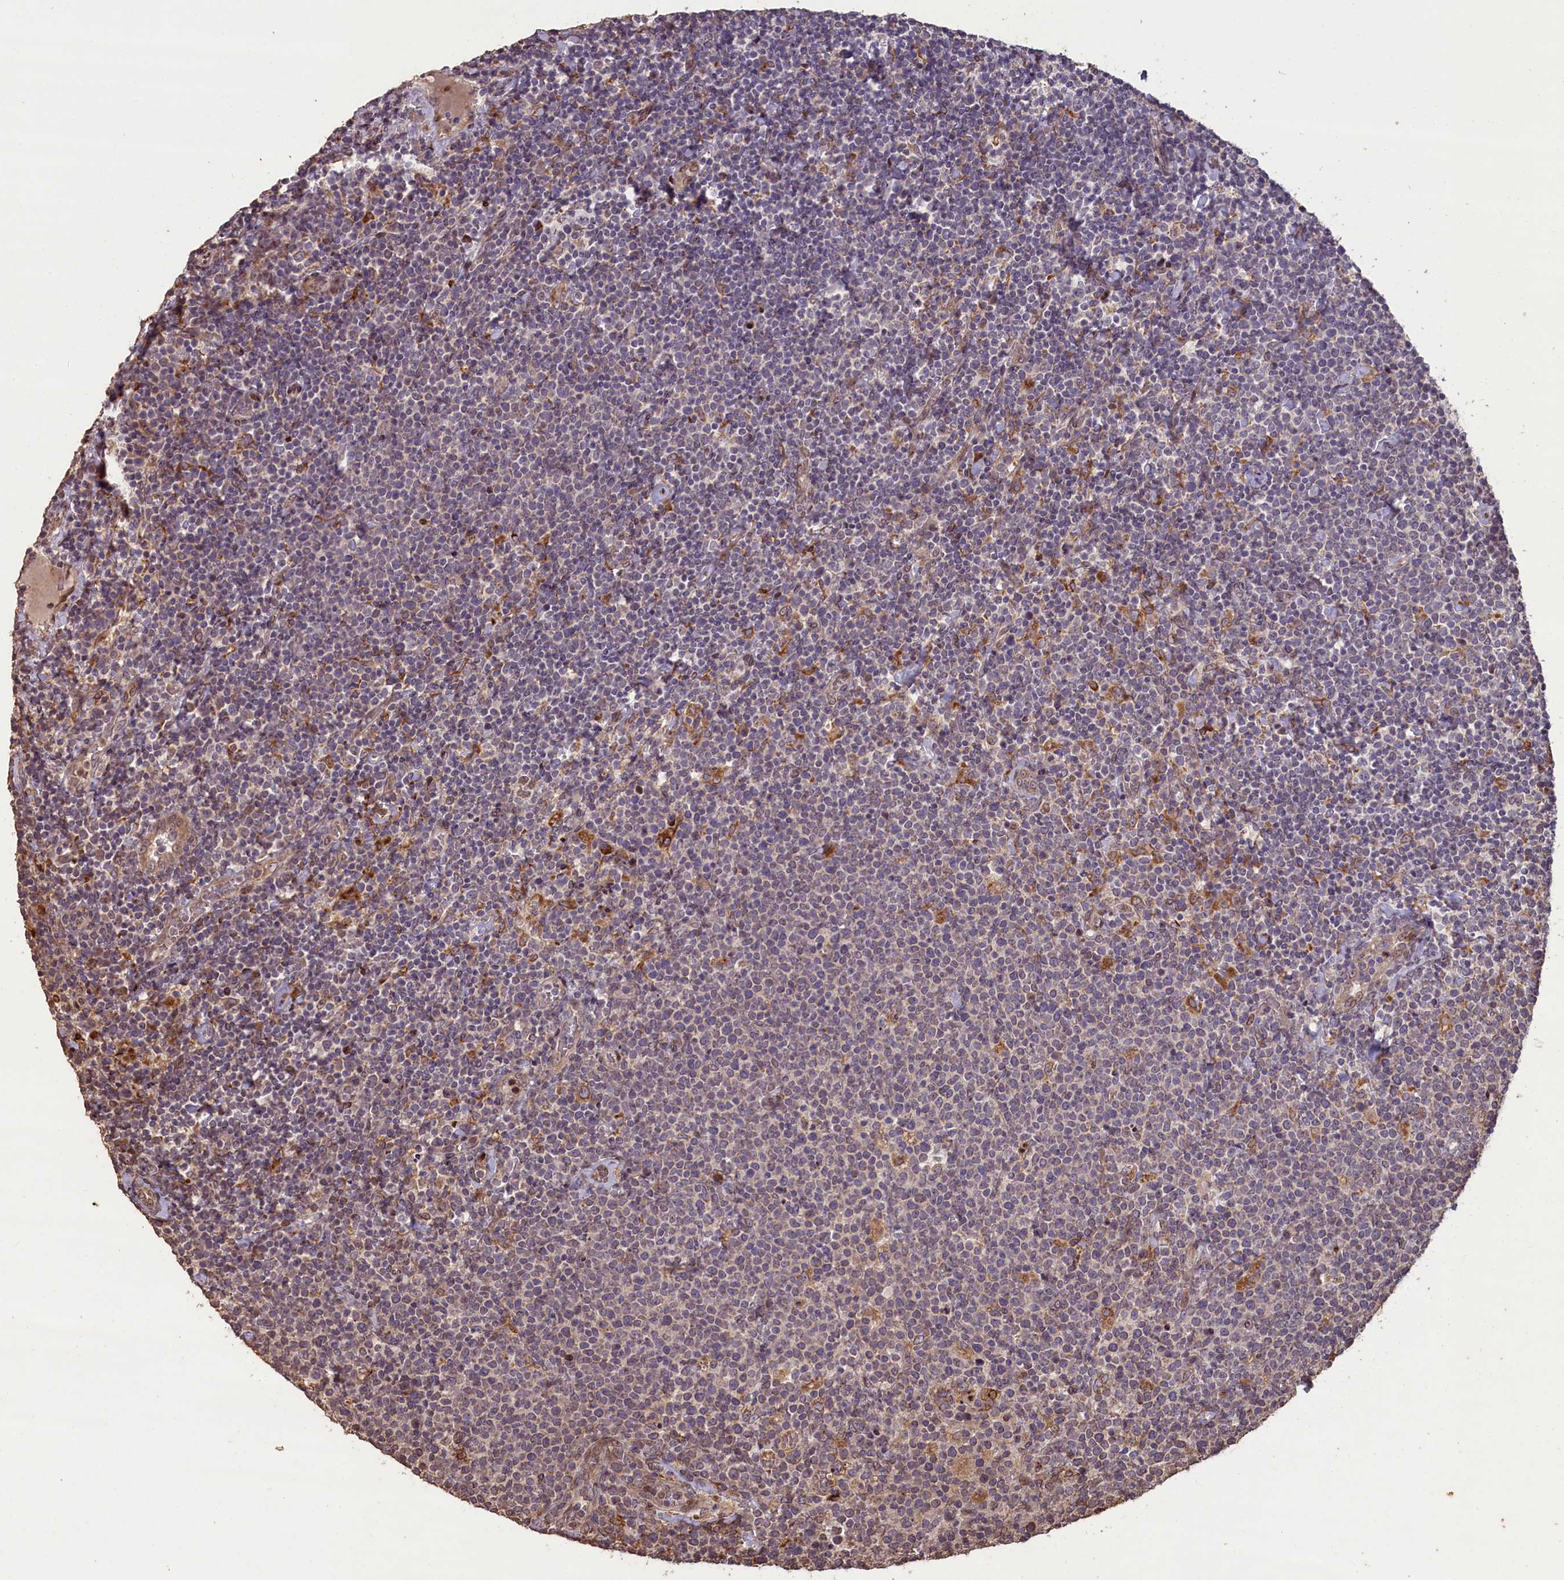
{"staining": {"intensity": "negative", "quantity": "none", "location": "none"}, "tissue": "lymphoma", "cell_type": "Tumor cells", "image_type": "cancer", "snomed": [{"axis": "morphology", "description": "Malignant lymphoma, non-Hodgkin's type, High grade"}, {"axis": "topography", "description": "Lymph node"}], "caption": "IHC of high-grade malignant lymphoma, non-Hodgkin's type demonstrates no staining in tumor cells.", "gene": "SLC38A7", "patient": {"sex": "male", "age": 61}}